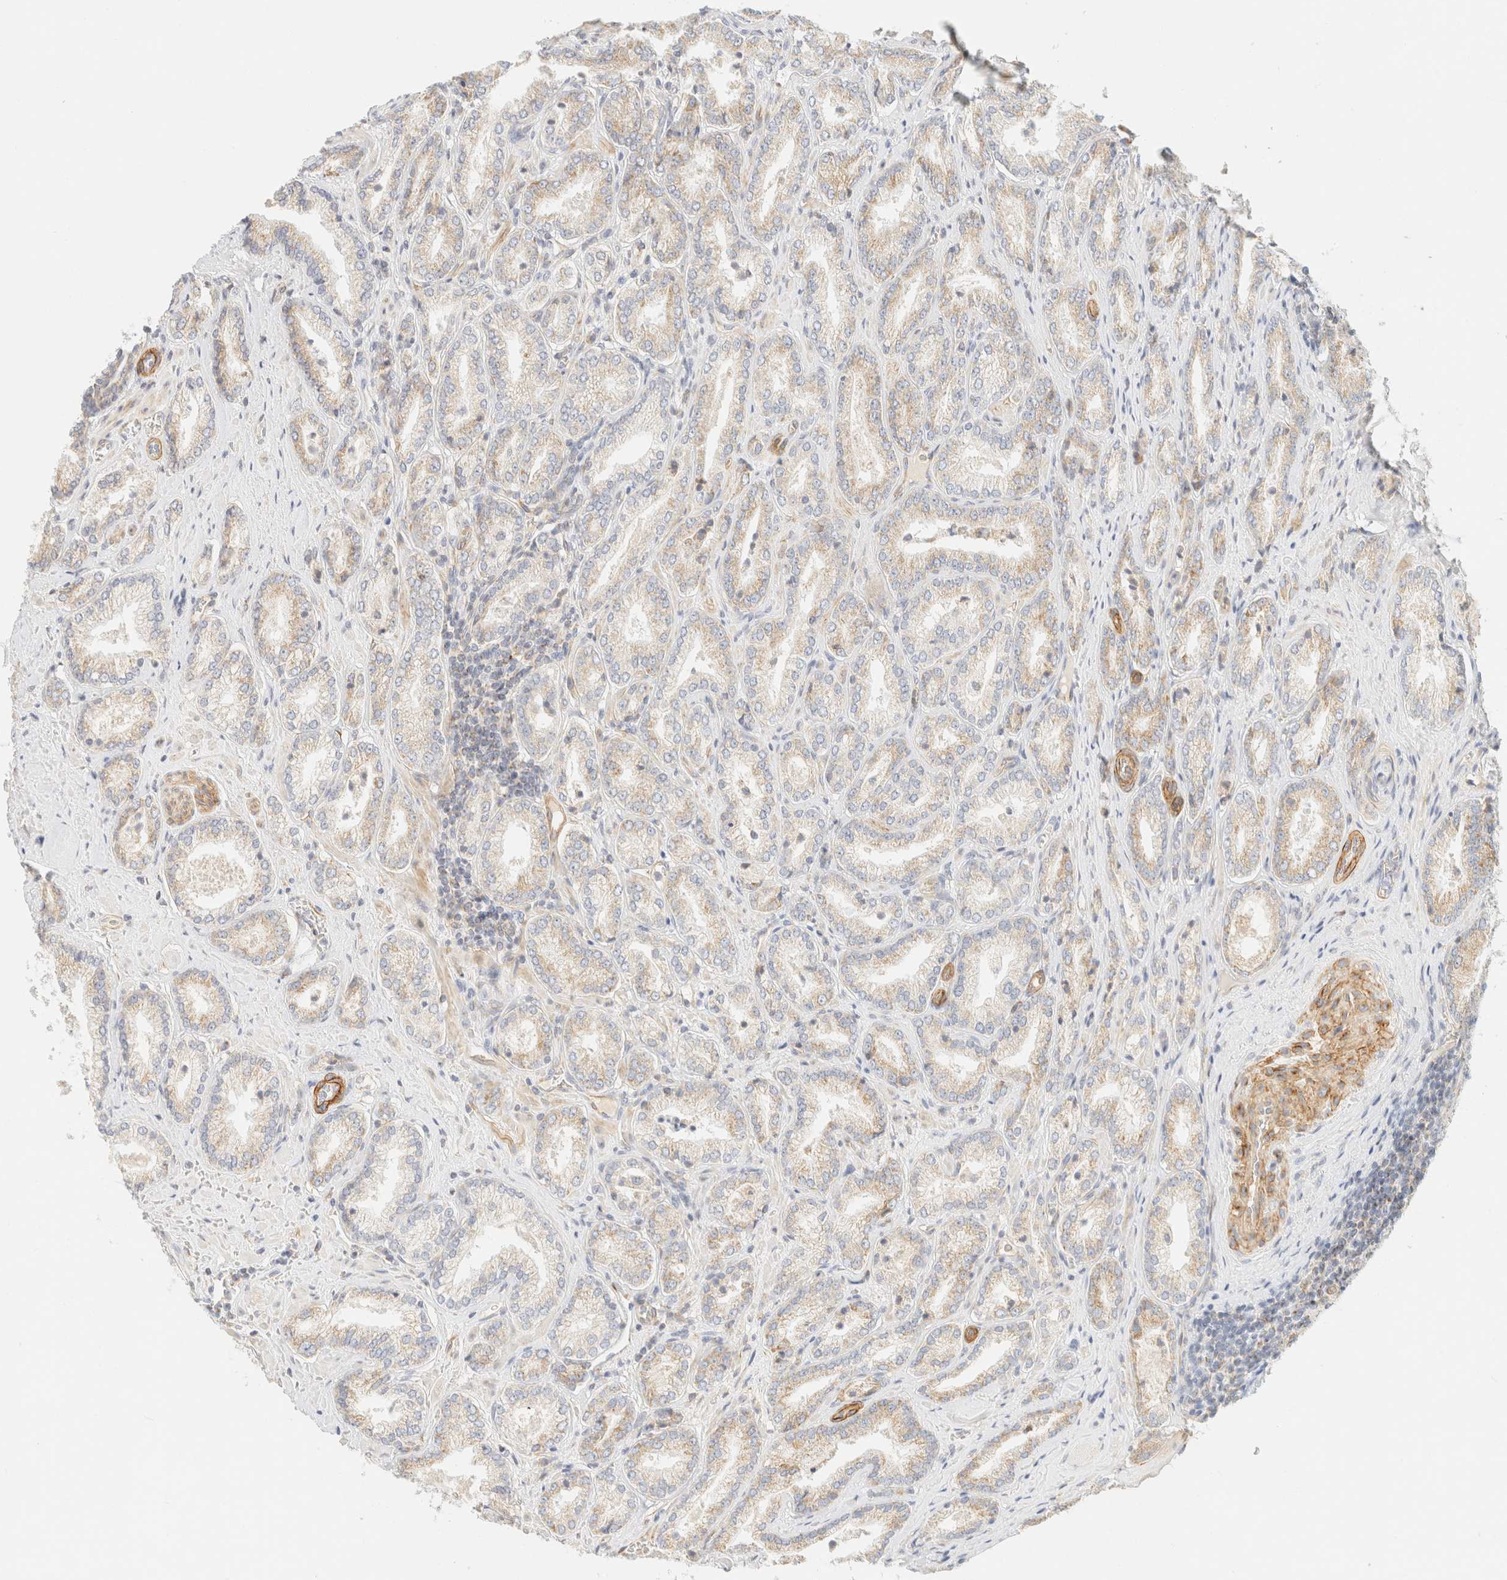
{"staining": {"intensity": "weak", "quantity": "<25%", "location": "cytoplasmic/membranous"}, "tissue": "prostate cancer", "cell_type": "Tumor cells", "image_type": "cancer", "snomed": [{"axis": "morphology", "description": "Adenocarcinoma, Low grade"}, {"axis": "topography", "description": "Prostate"}], "caption": "Tumor cells show no significant protein expression in prostate cancer.", "gene": "MRM3", "patient": {"sex": "male", "age": 62}}